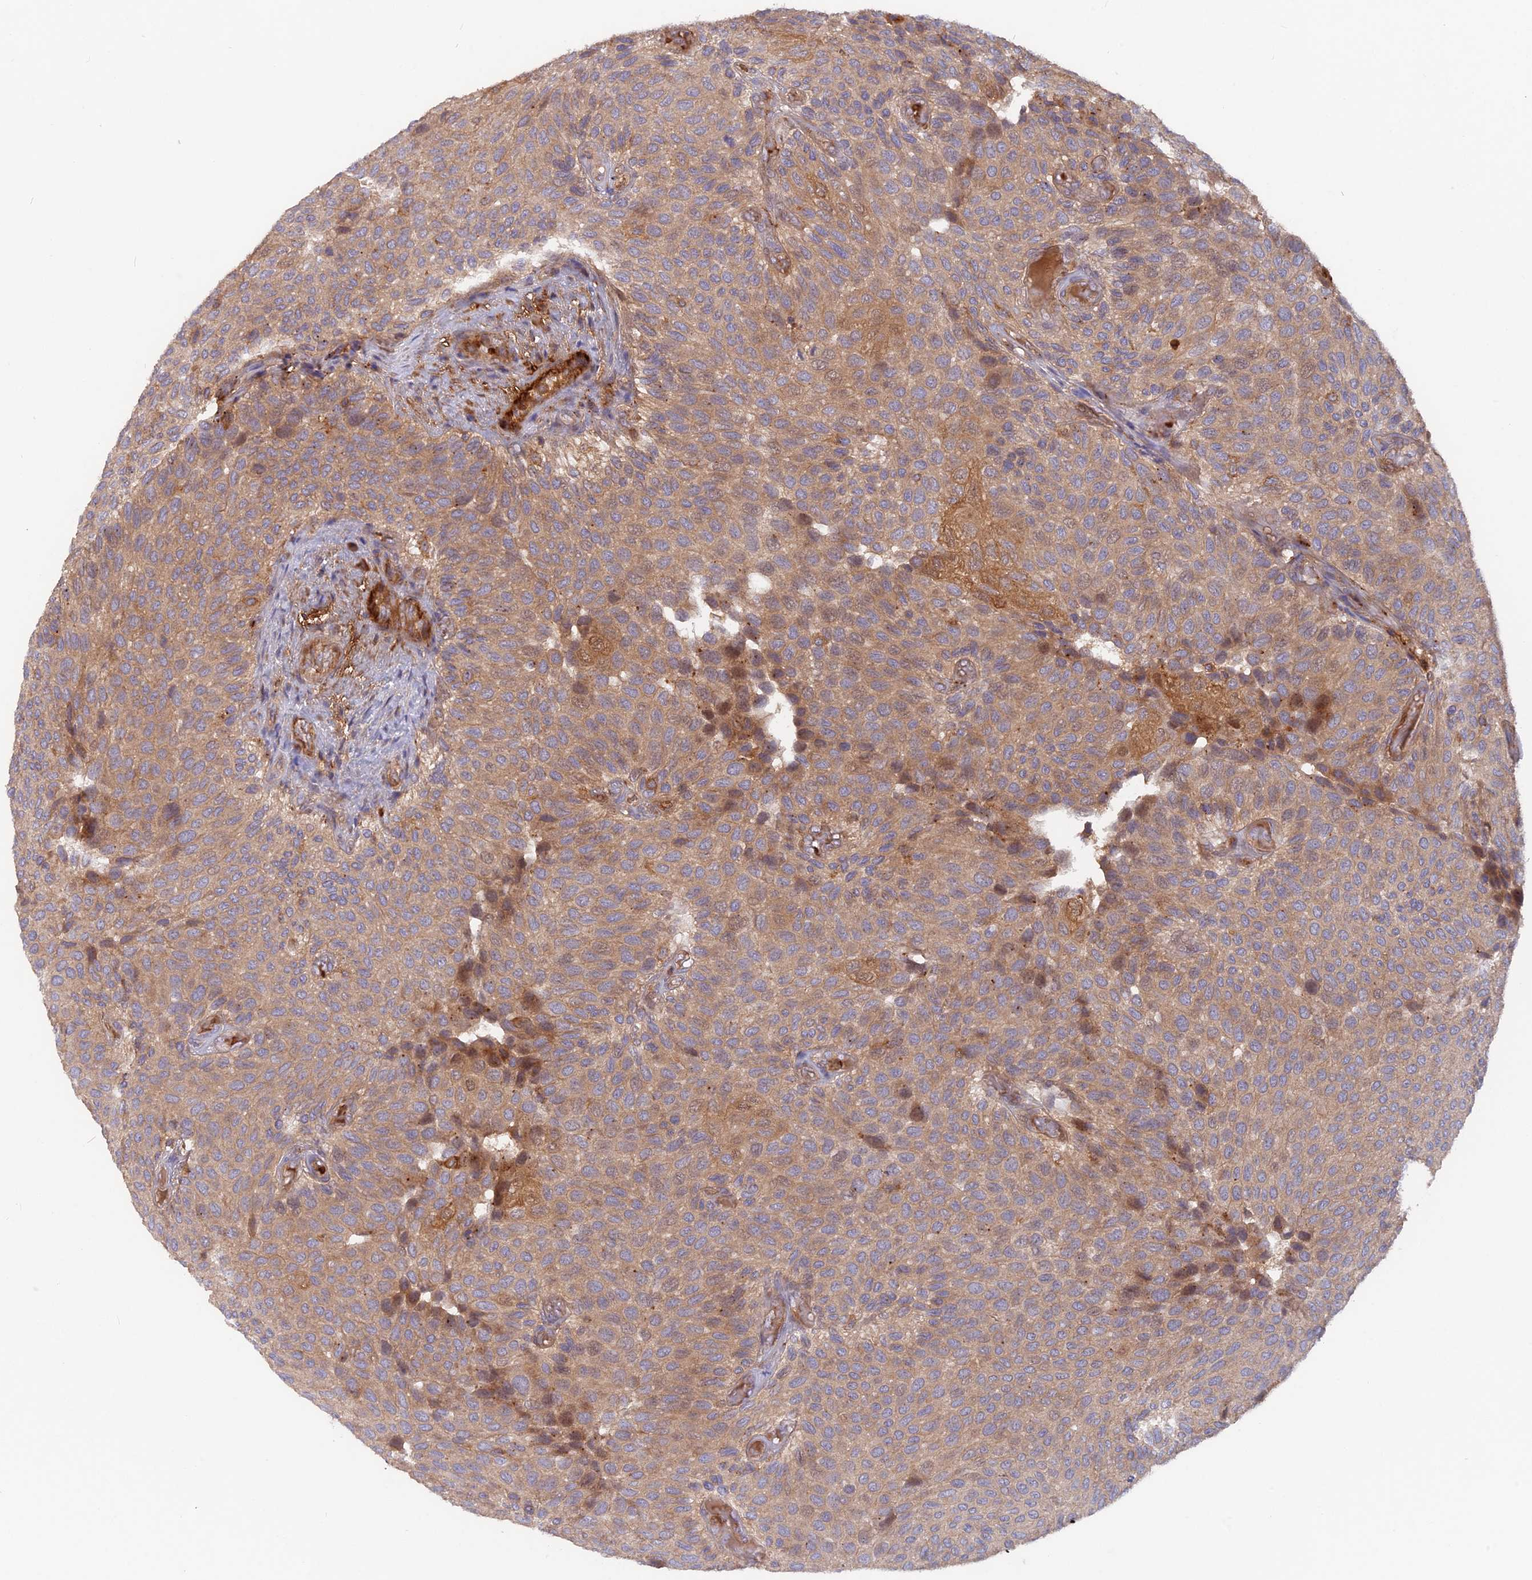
{"staining": {"intensity": "weak", "quantity": ">75%", "location": "cytoplasmic/membranous"}, "tissue": "urothelial cancer", "cell_type": "Tumor cells", "image_type": "cancer", "snomed": [{"axis": "morphology", "description": "Urothelial carcinoma, Low grade"}, {"axis": "topography", "description": "Urinary bladder"}], "caption": "Urothelial cancer stained for a protein demonstrates weak cytoplasmic/membranous positivity in tumor cells.", "gene": "CPNE7", "patient": {"sex": "male", "age": 89}}